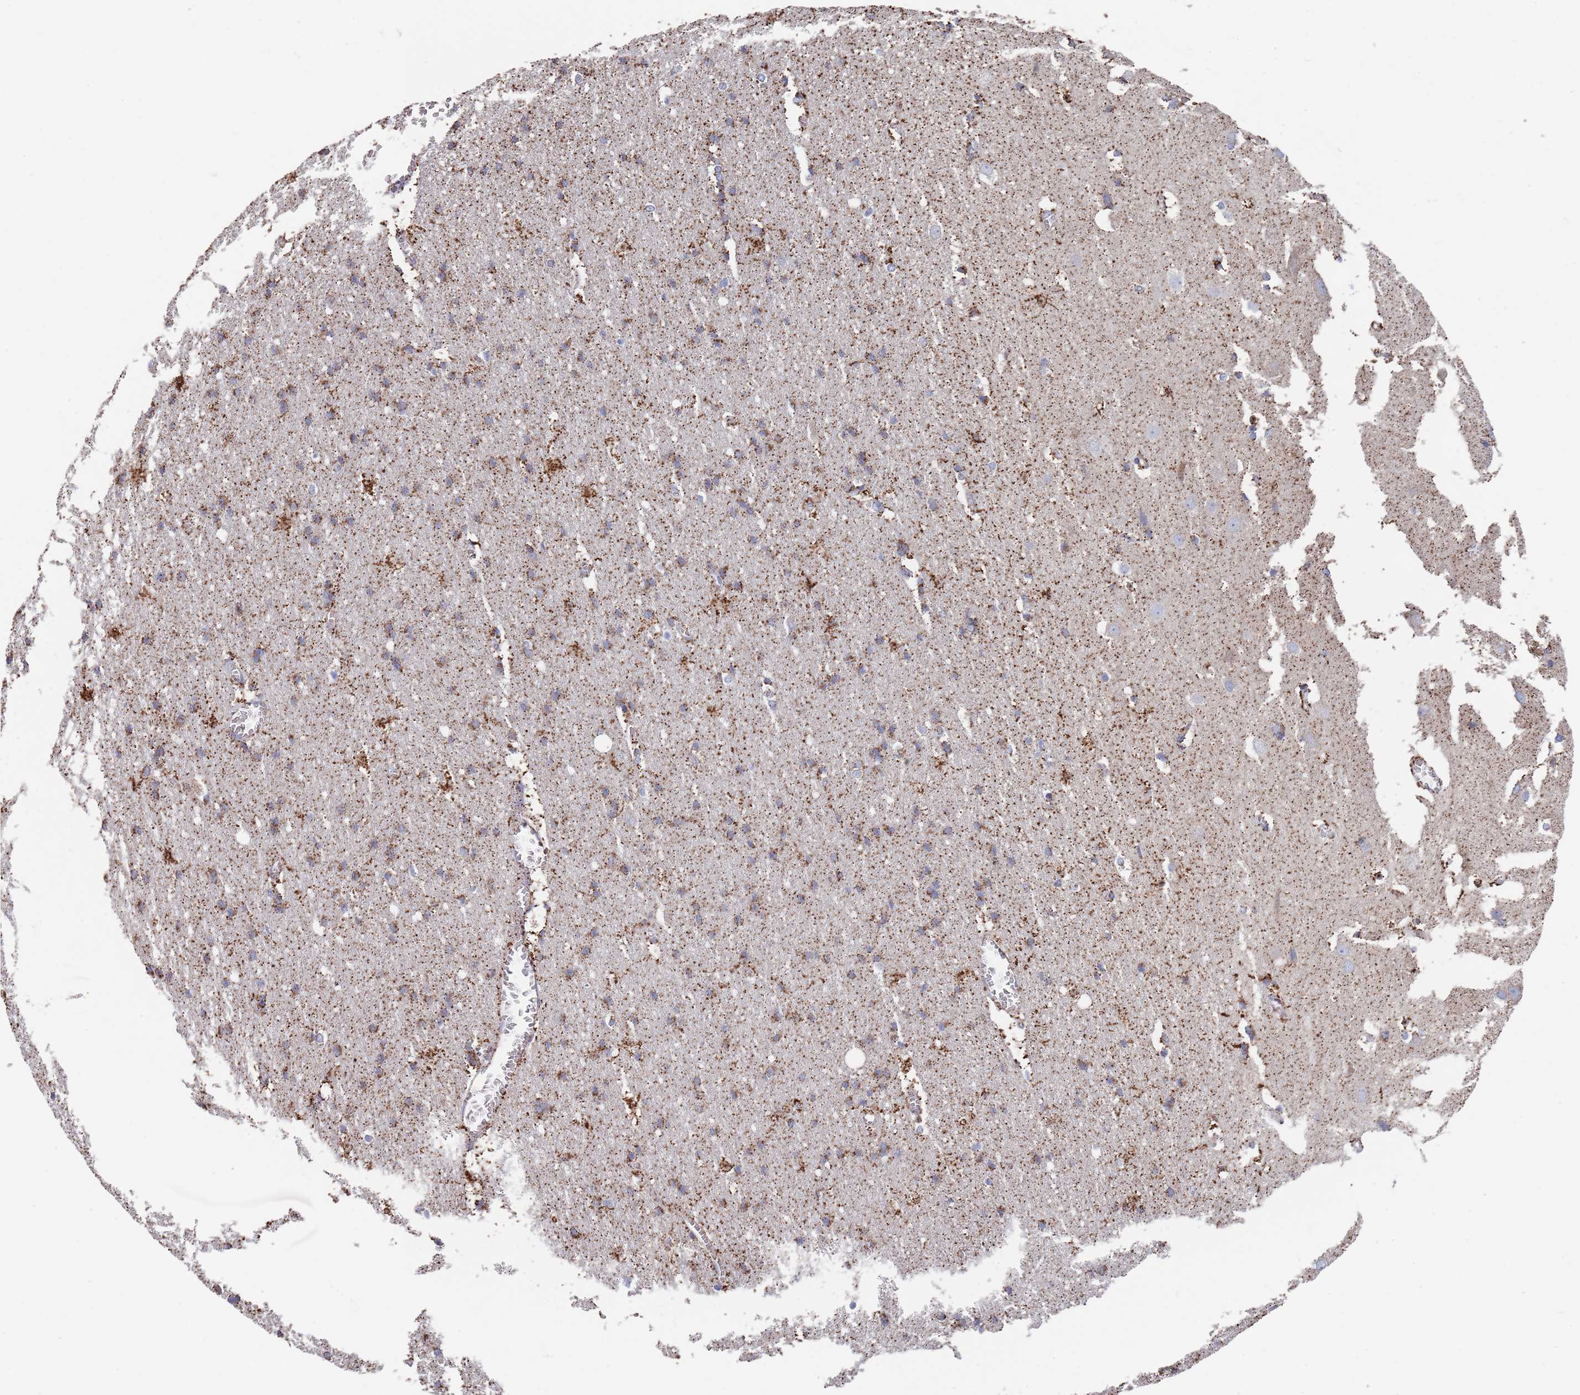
{"staining": {"intensity": "moderate", "quantity": ">75%", "location": "cytoplasmic/membranous"}, "tissue": "cerebral cortex", "cell_type": "Endothelial cells", "image_type": "normal", "snomed": [{"axis": "morphology", "description": "Normal tissue, NOS"}, {"axis": "topography", "description": "Cerebral cortex"}], "caption": "Immunohistochemistry (IHC) histopathology image of benign human cerebral cortex stained for a protein (brown), which shows medium levels of moderate cytoplasmic/membranous staining in approximately >75% of endothelial cells.", "gene": "PGP", "patient": {"sex": "male", "age": 54}}